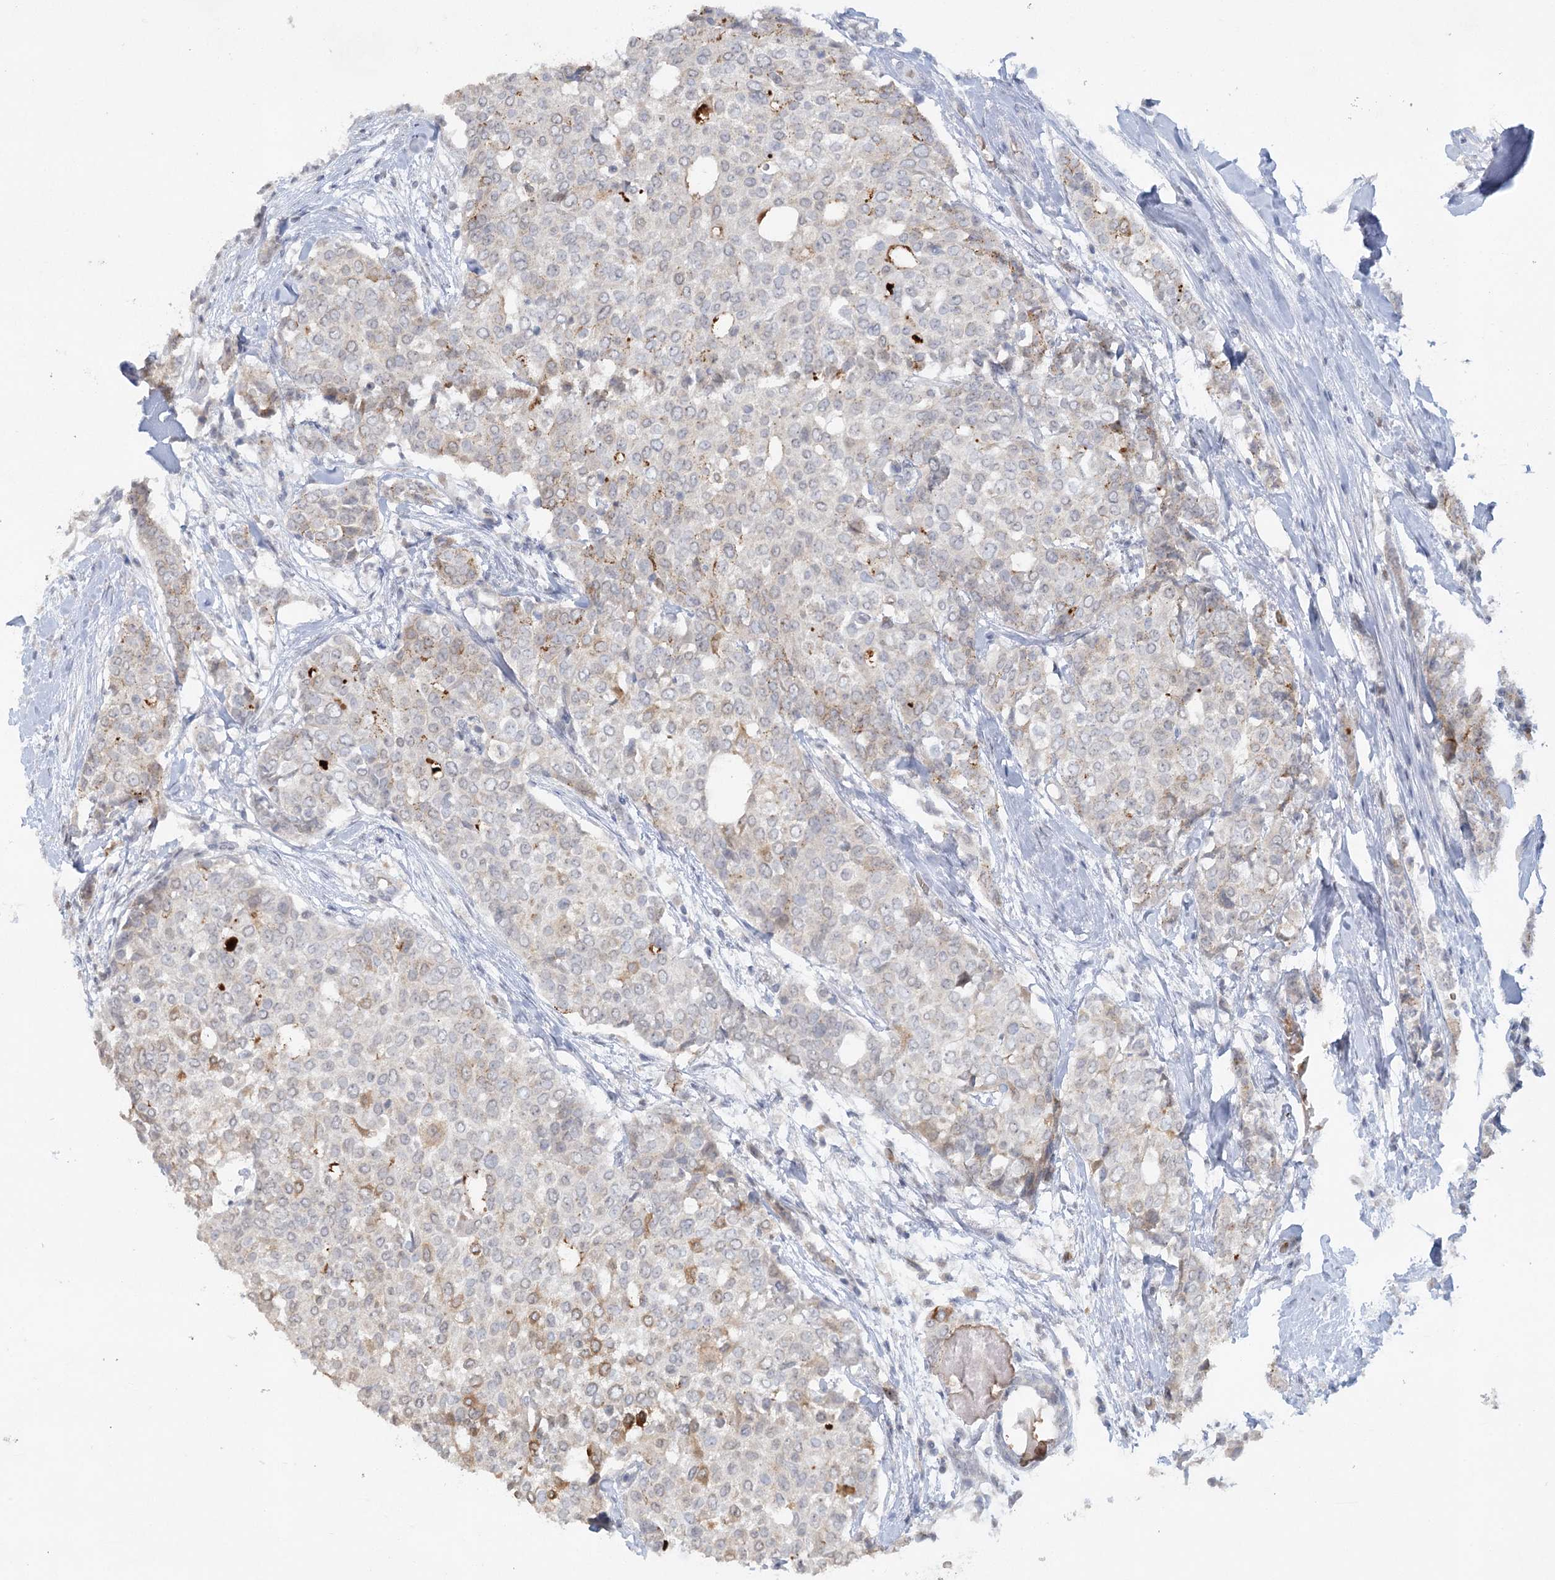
{"staining": {"intensity": "weak", "quantity": "<25%", "location": "cytoplasmic/membranous"}, "tissue": "breast cancer", "cell_type": "Tumor cells", "image_type": "cancer", "snomed": [{"axis": "morphology", "description": "Lobular carcinoma"}, {"axis": "topography", "description": "Breast"}], "caption": "DAB (3,3'-diaminobenzidine) immunohistochemical staining of human lobular carcinoma (breast) shows no significant staining in tumor cells.", "gene": "TRAF3IP1", "patient": {"sex": "female", "age": 51}}